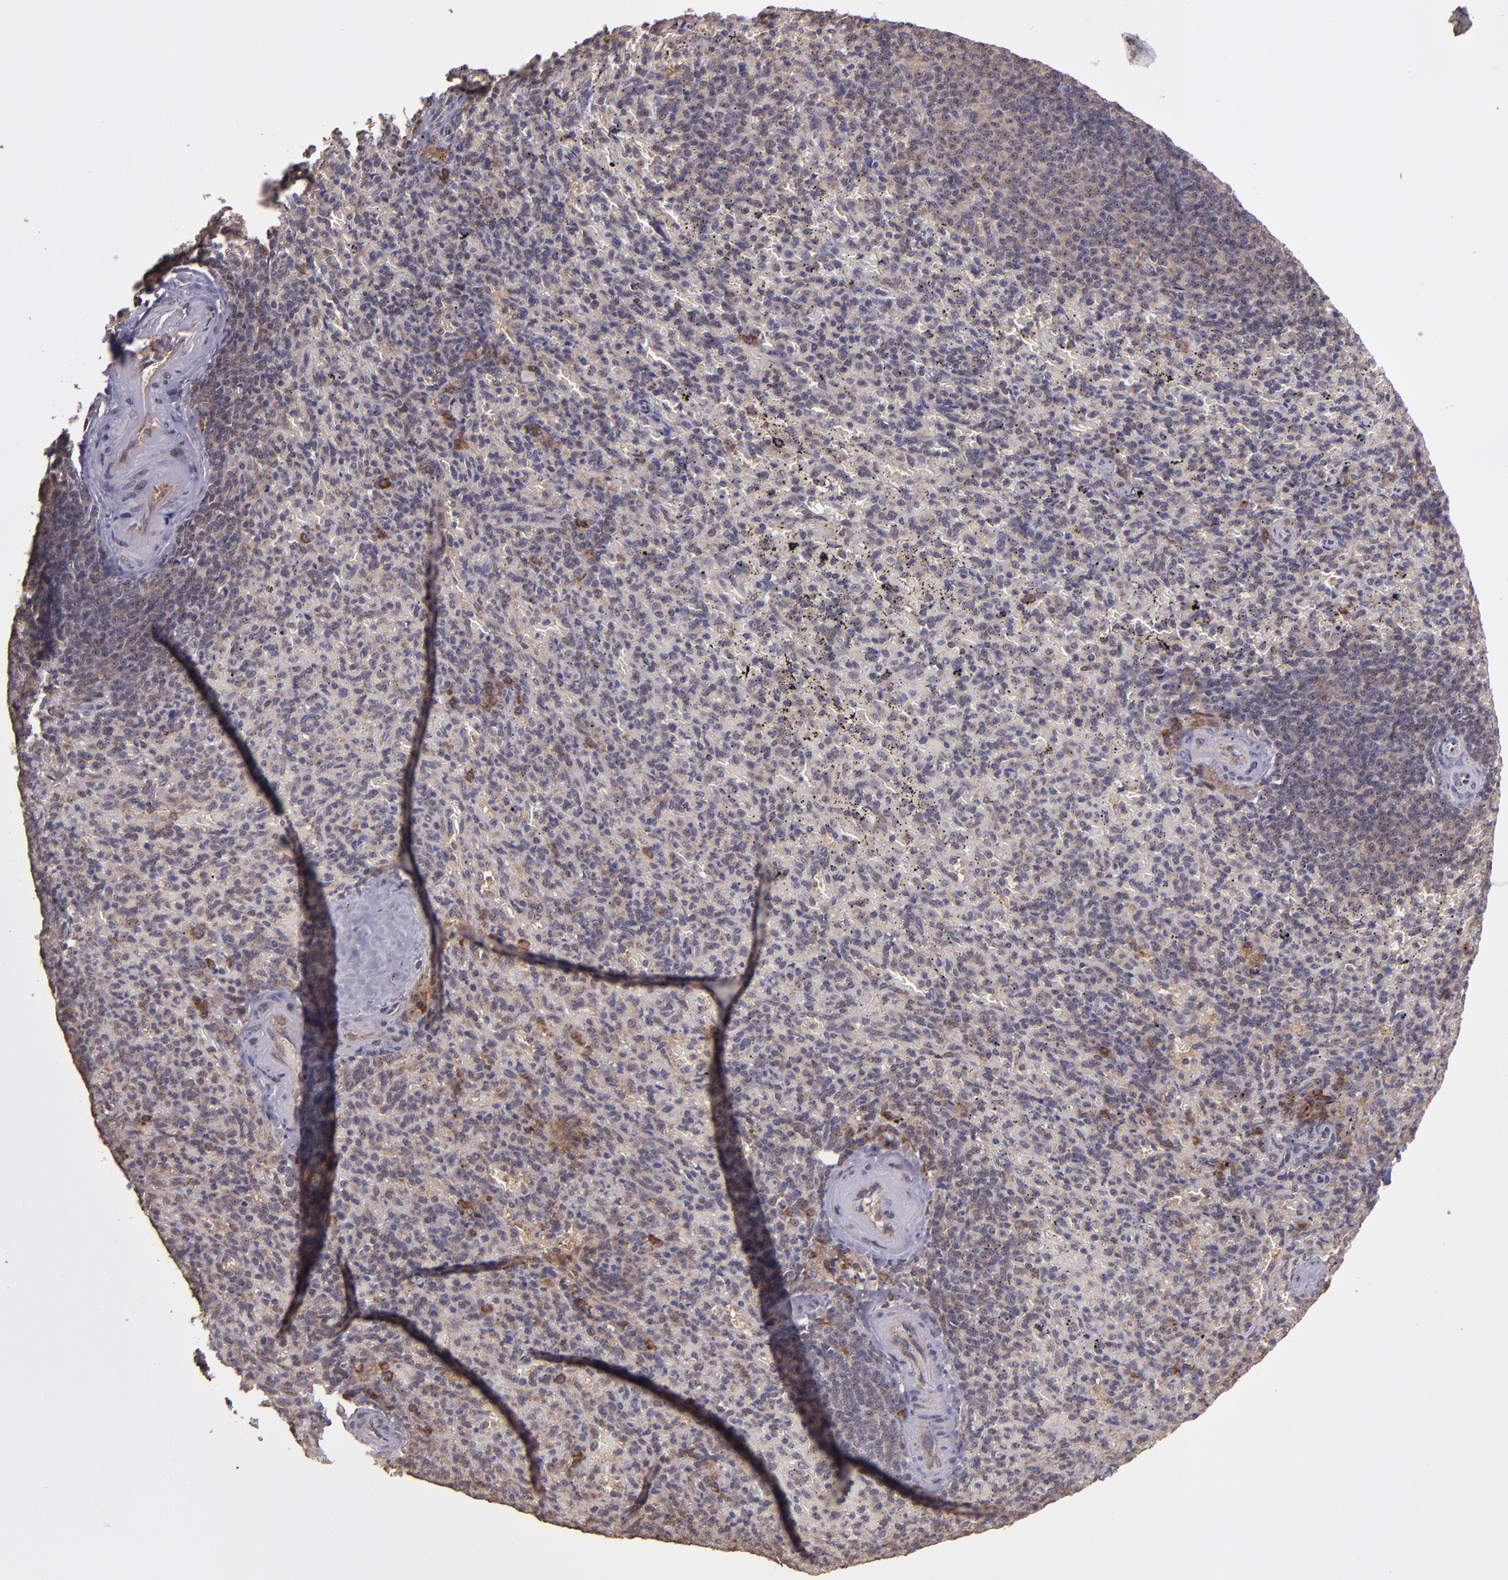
{"staining": {"intensity": "moderate", "quantity": "25%-75%", "location": "cytoplasmic/membranous"}, "tissue": "spleen", "cell_type": "Cells in red pulp", "image_type": "normal", "snomed": [{"axis": "morphology", "description": "Normal tissue, NOS"}, {"axis": "topography", "description": "Spleen"}], "caption": "Immunohistochemical staining of benign spleen shows medium levels of moderate cytoplasmic/membranous positivity in approximately 25%-75% of cells in red pulp. Immunohistochemistry (ihc) stains the protein in brown and the nuclei are stained blue.", "gene": "USP51", "patient": {"sex": "female", "age": 43}}